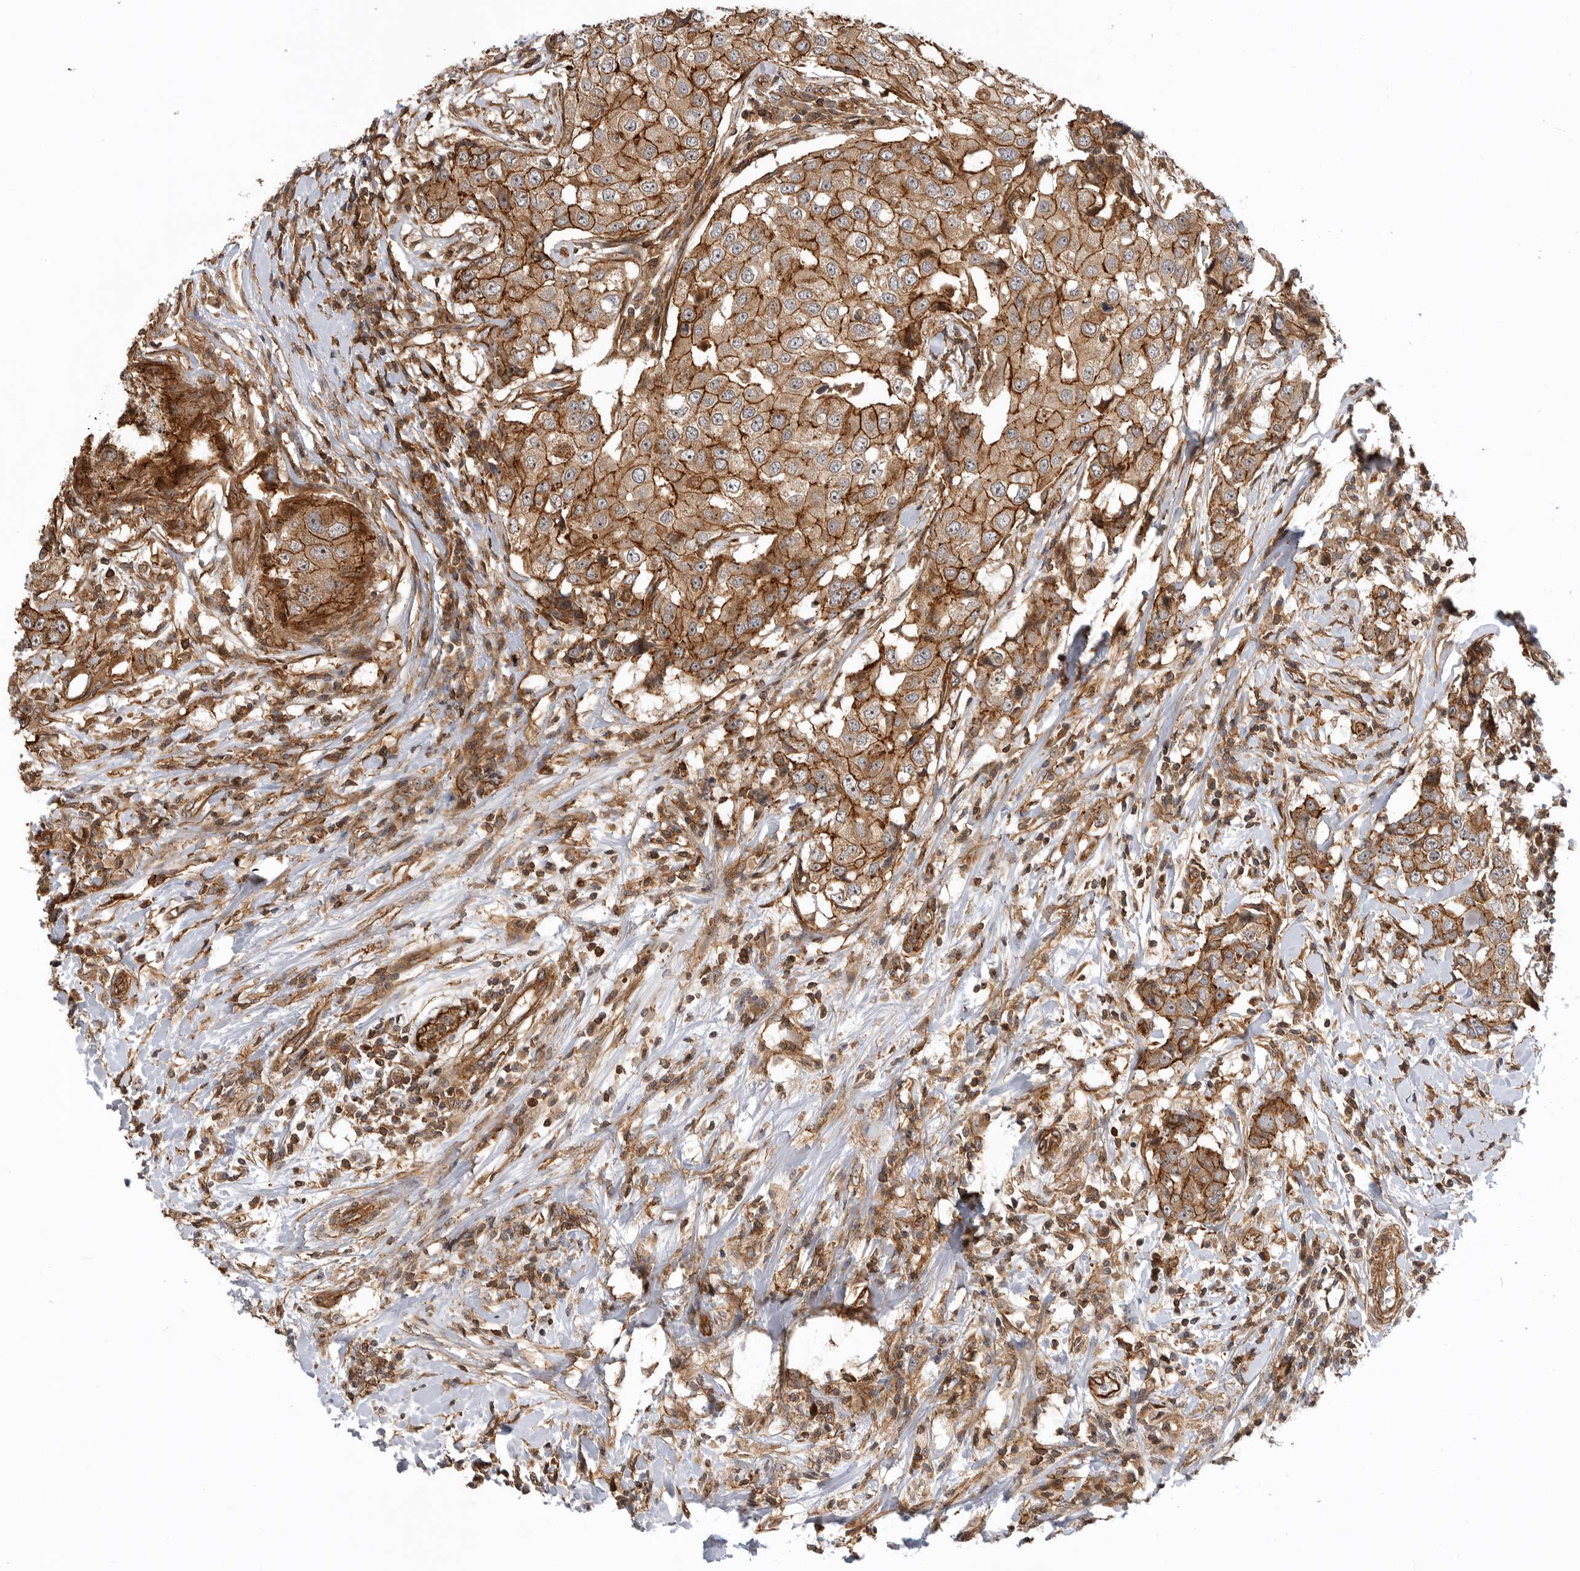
{"staining": {"intensity": "strong", "quantity": ">75%", "location": "cytoplasmic/membranous,nuclear"}, "tissue": "breast cancer", "cell_type": "Tumor cells", "image_type": "cancer", "snomed": [{"axis": "morphology", "description": "Duct carcinoma"}, {"axis": "topography", "description": "Breast"}], "caption": "Human breast invasive ductal carcinoma stained for a protein (brown) exhibits strong cytoplasmic/membranous and nuclear positive staining in about >75% of tumor cells.", "gene": "GPATCH2", "patient": {"sex": "female", "age": 27}}